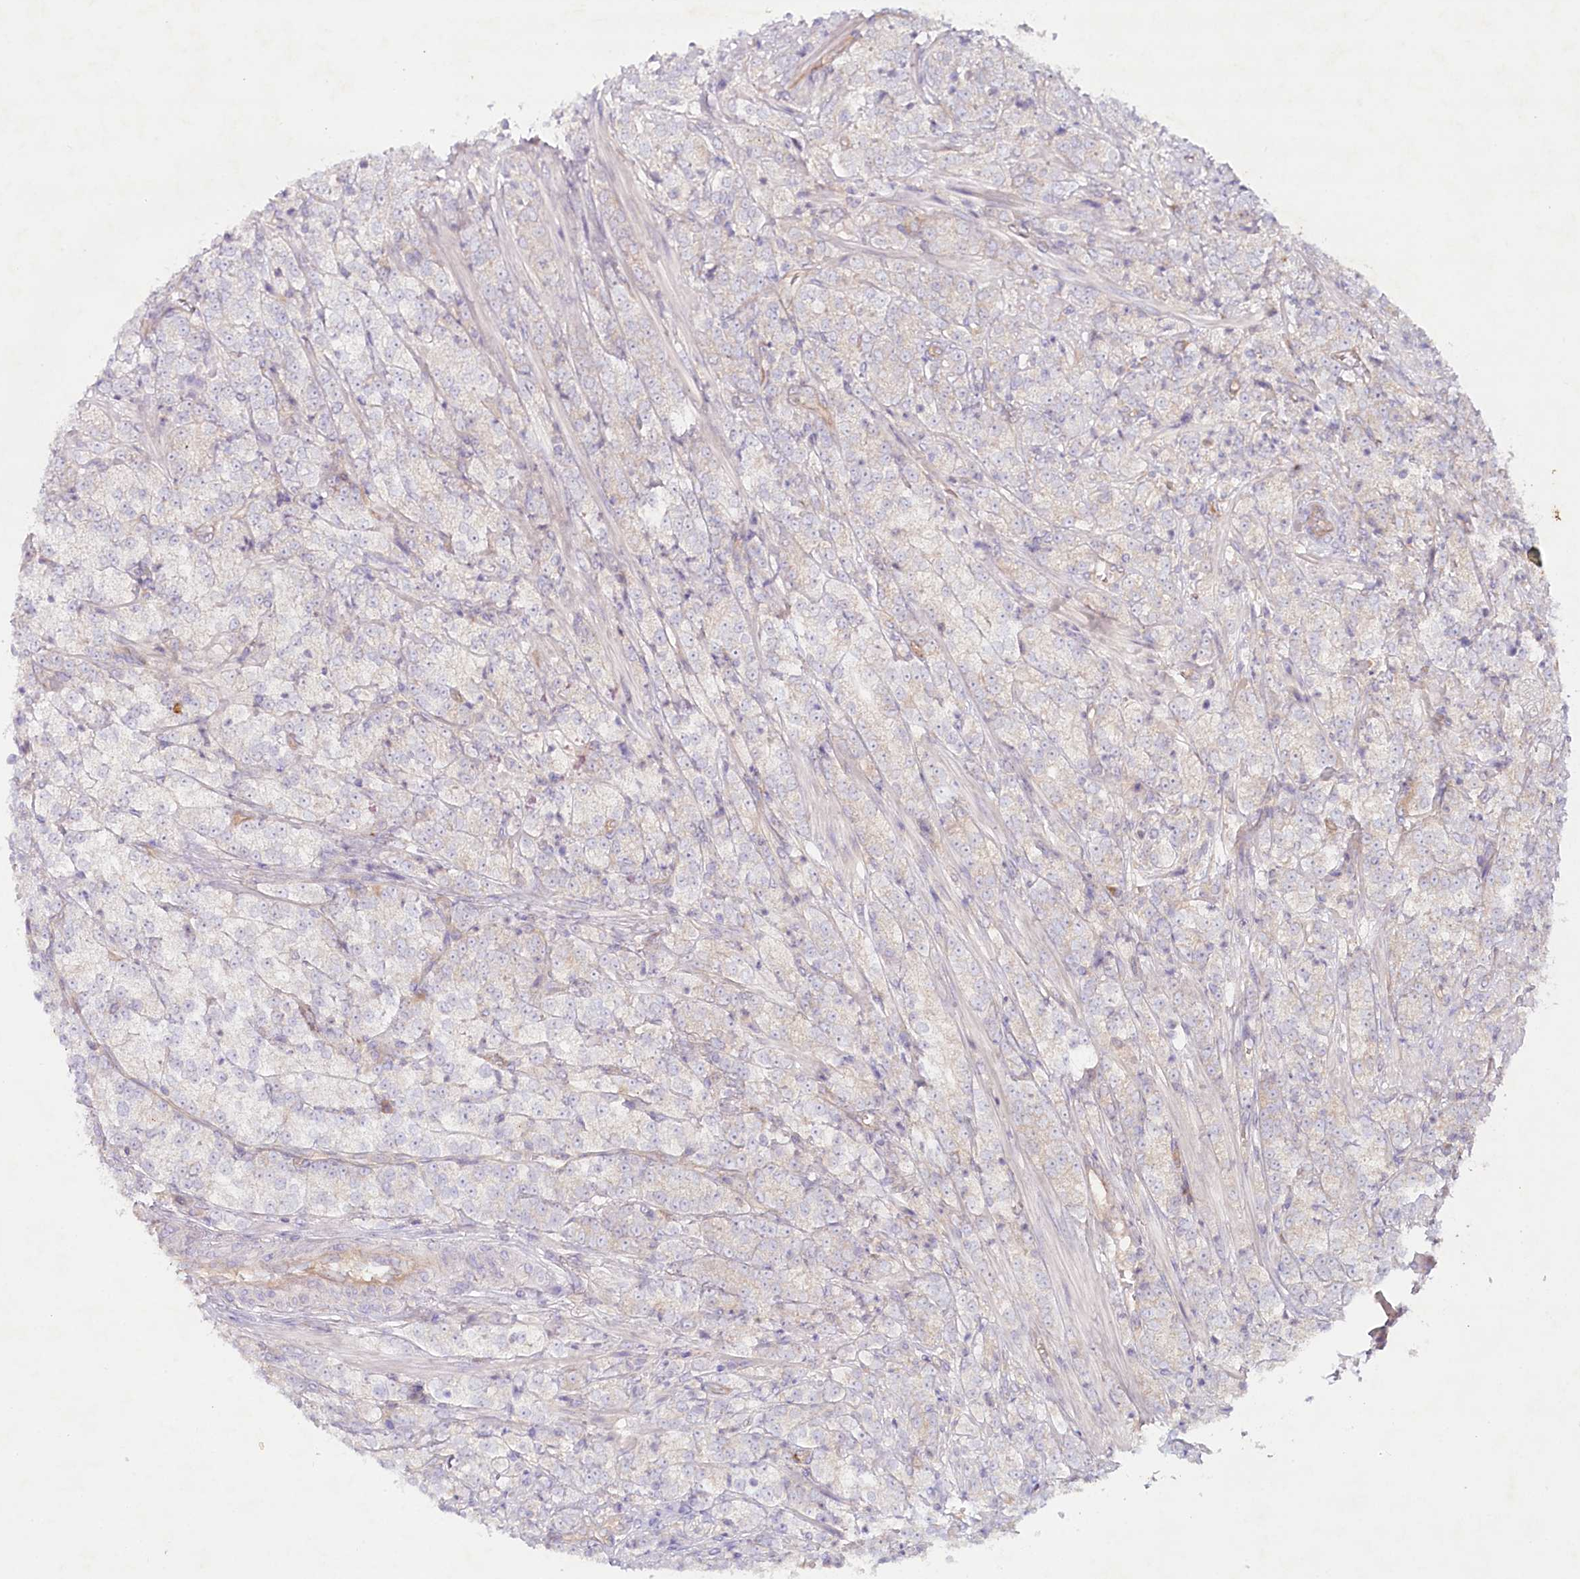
{"staining": {"intensity": "negative", "quantity": "none", "location": "none"}, "tissue": "prostate cancer", "cell_type": "Tumor cells", "image_type": "cancer", "snomed": [{"axis": "morphology", "description": "Adenocarcinoma, High grade"}, {"axis": "topography", "description": "Prostate"}], "caption": "The IHC image has no significant expression in tumor cells of prostate cancer tissue.", "gene": "TNIP1", "patient": {"sex": "male", "age": 69}}